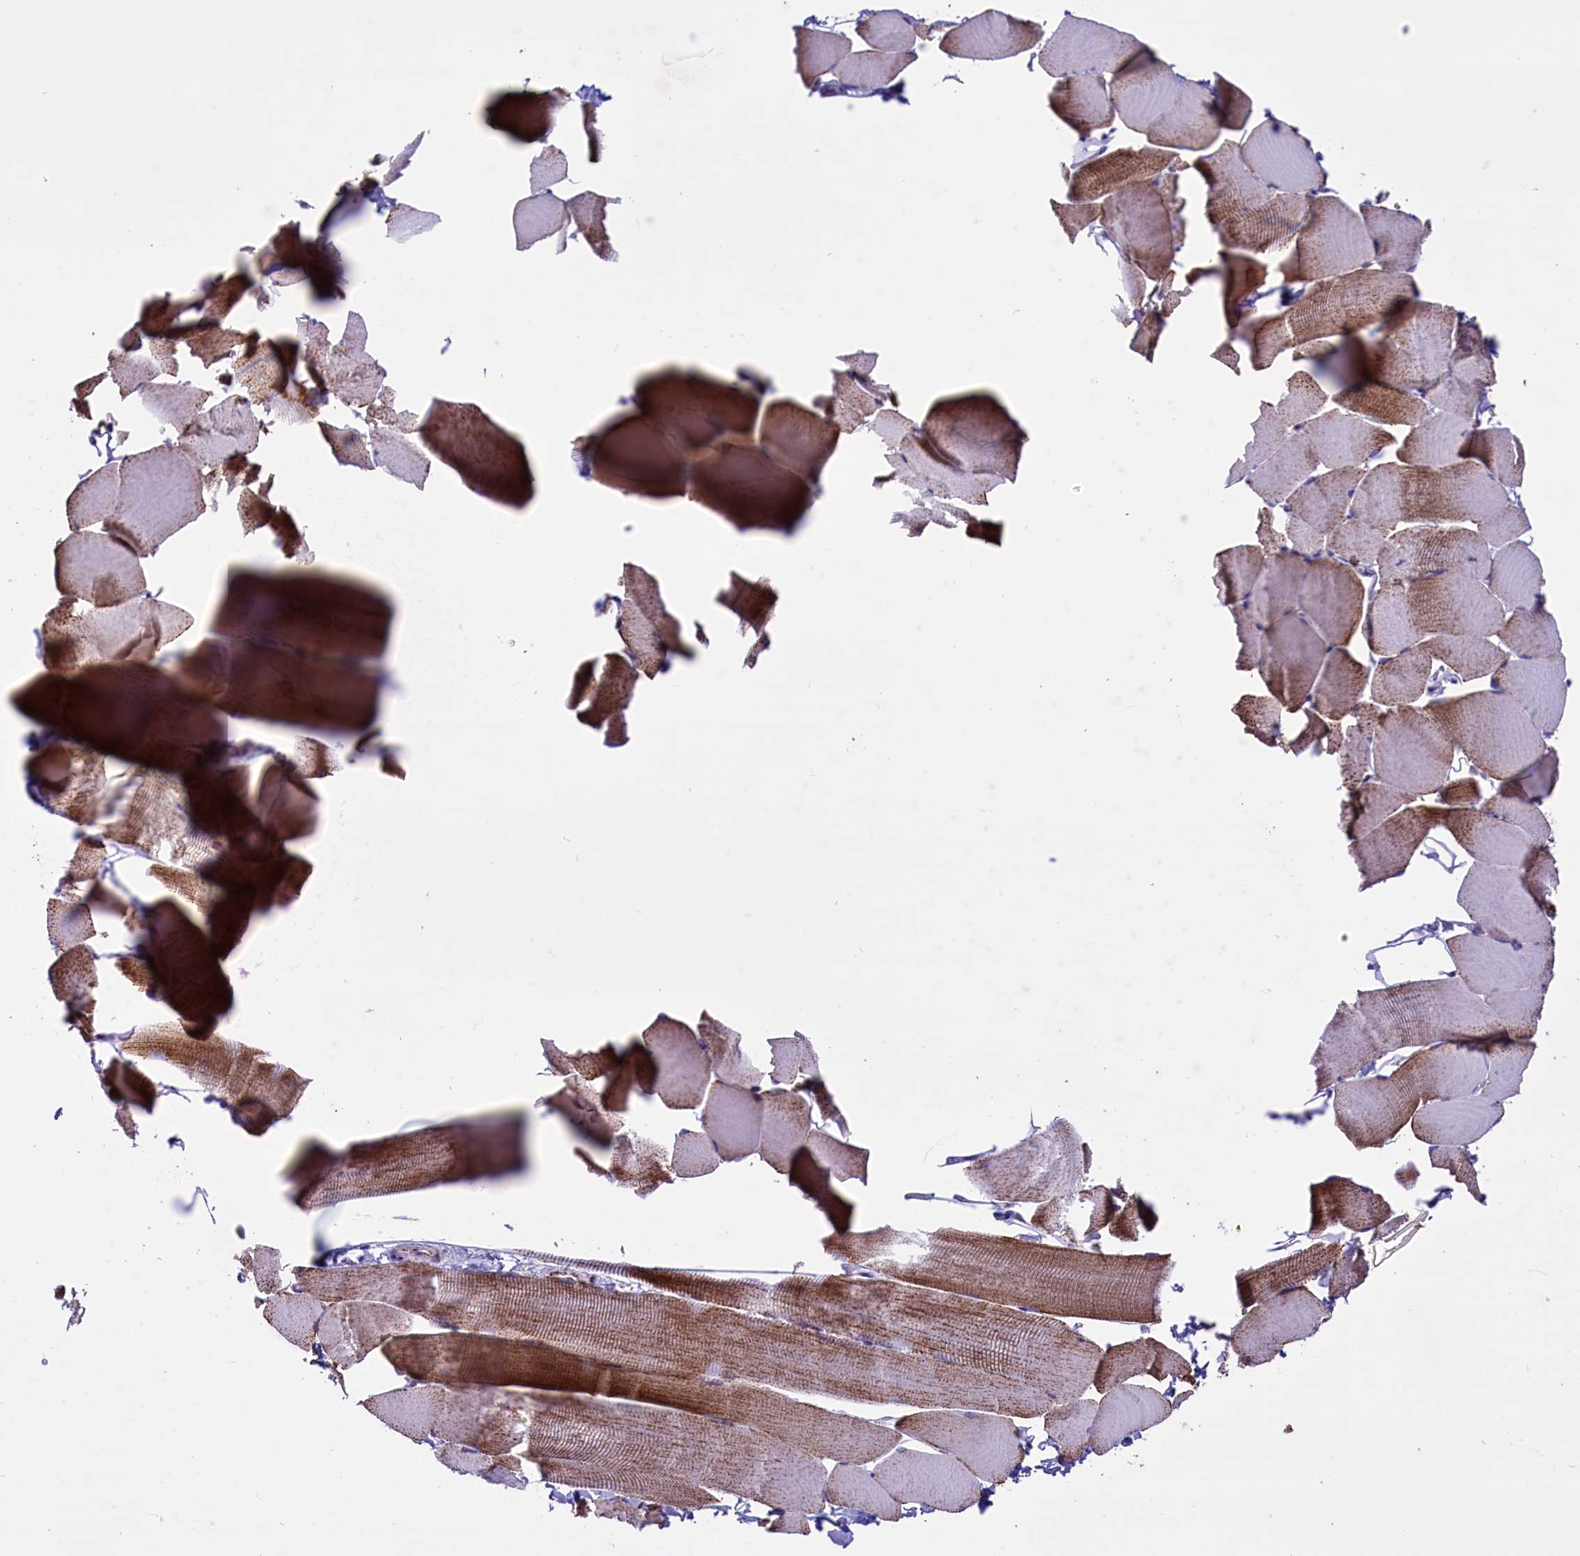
{"staining": {"intensity": "moderate", "quantity": "<25%", "location": "cytoplasmic/membranous"}, "tissue": "skeletal muscle", "cell_type": "Myocytes", "image_type": "normal", "snomed": [{"axis": "morphology", "description": "Normal tissue, NOS"}, {"axis": "topography", "description": "Skeletal muscle"}], "caption": "Immunohistochemical staining of normal human skeletal muscle reveals <25% levels of moderate cytoplasmic/membranous protein expression in about <25% of myocytes.", "gene": "ICA1L", "patient": {"sex": "male", "age": 25}}